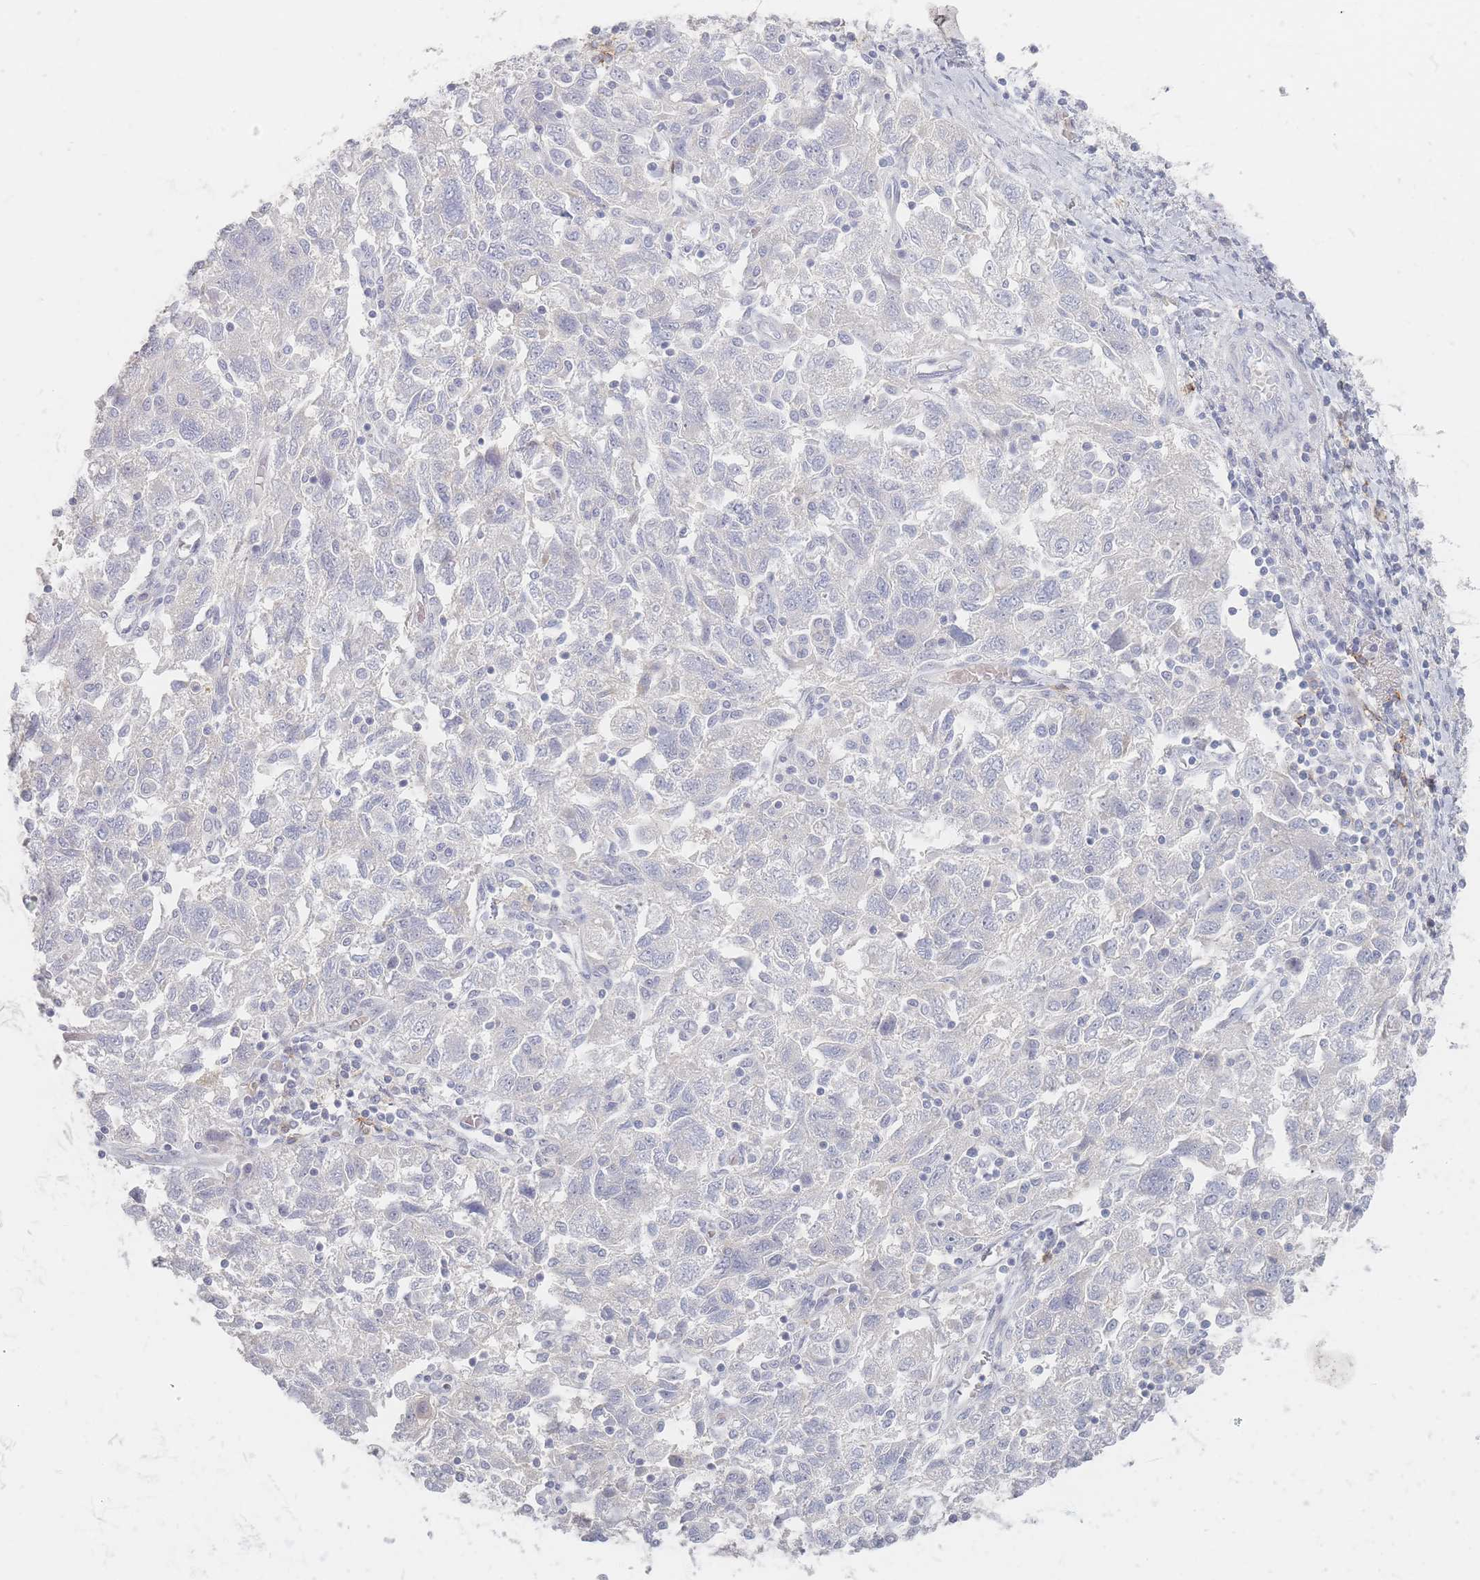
{"staining": {"intensity": "negative", "quantity": "none", "location": "none"}, "tissue": "ovarian cancer", "cell_type": "Tumor cells", "image_type": "cancer", "snomed": [{"axis": "morphology", "description": "Carcinoma, NOS"}, {"axis": "morphology", "description": "Cystadenocarcinoma, serous, NOS"}, {"axis": "topography", "description": "Ovary"}], "caption": "An immunohistochemistry (IHC) photomicrograph of ovarian cancer (carcinoma) is shown. There is no staining in tumor cells of ovarian cancer (carcinoma).", "gene": "CD37", "patient": {"sex": "female", "age": 69}}